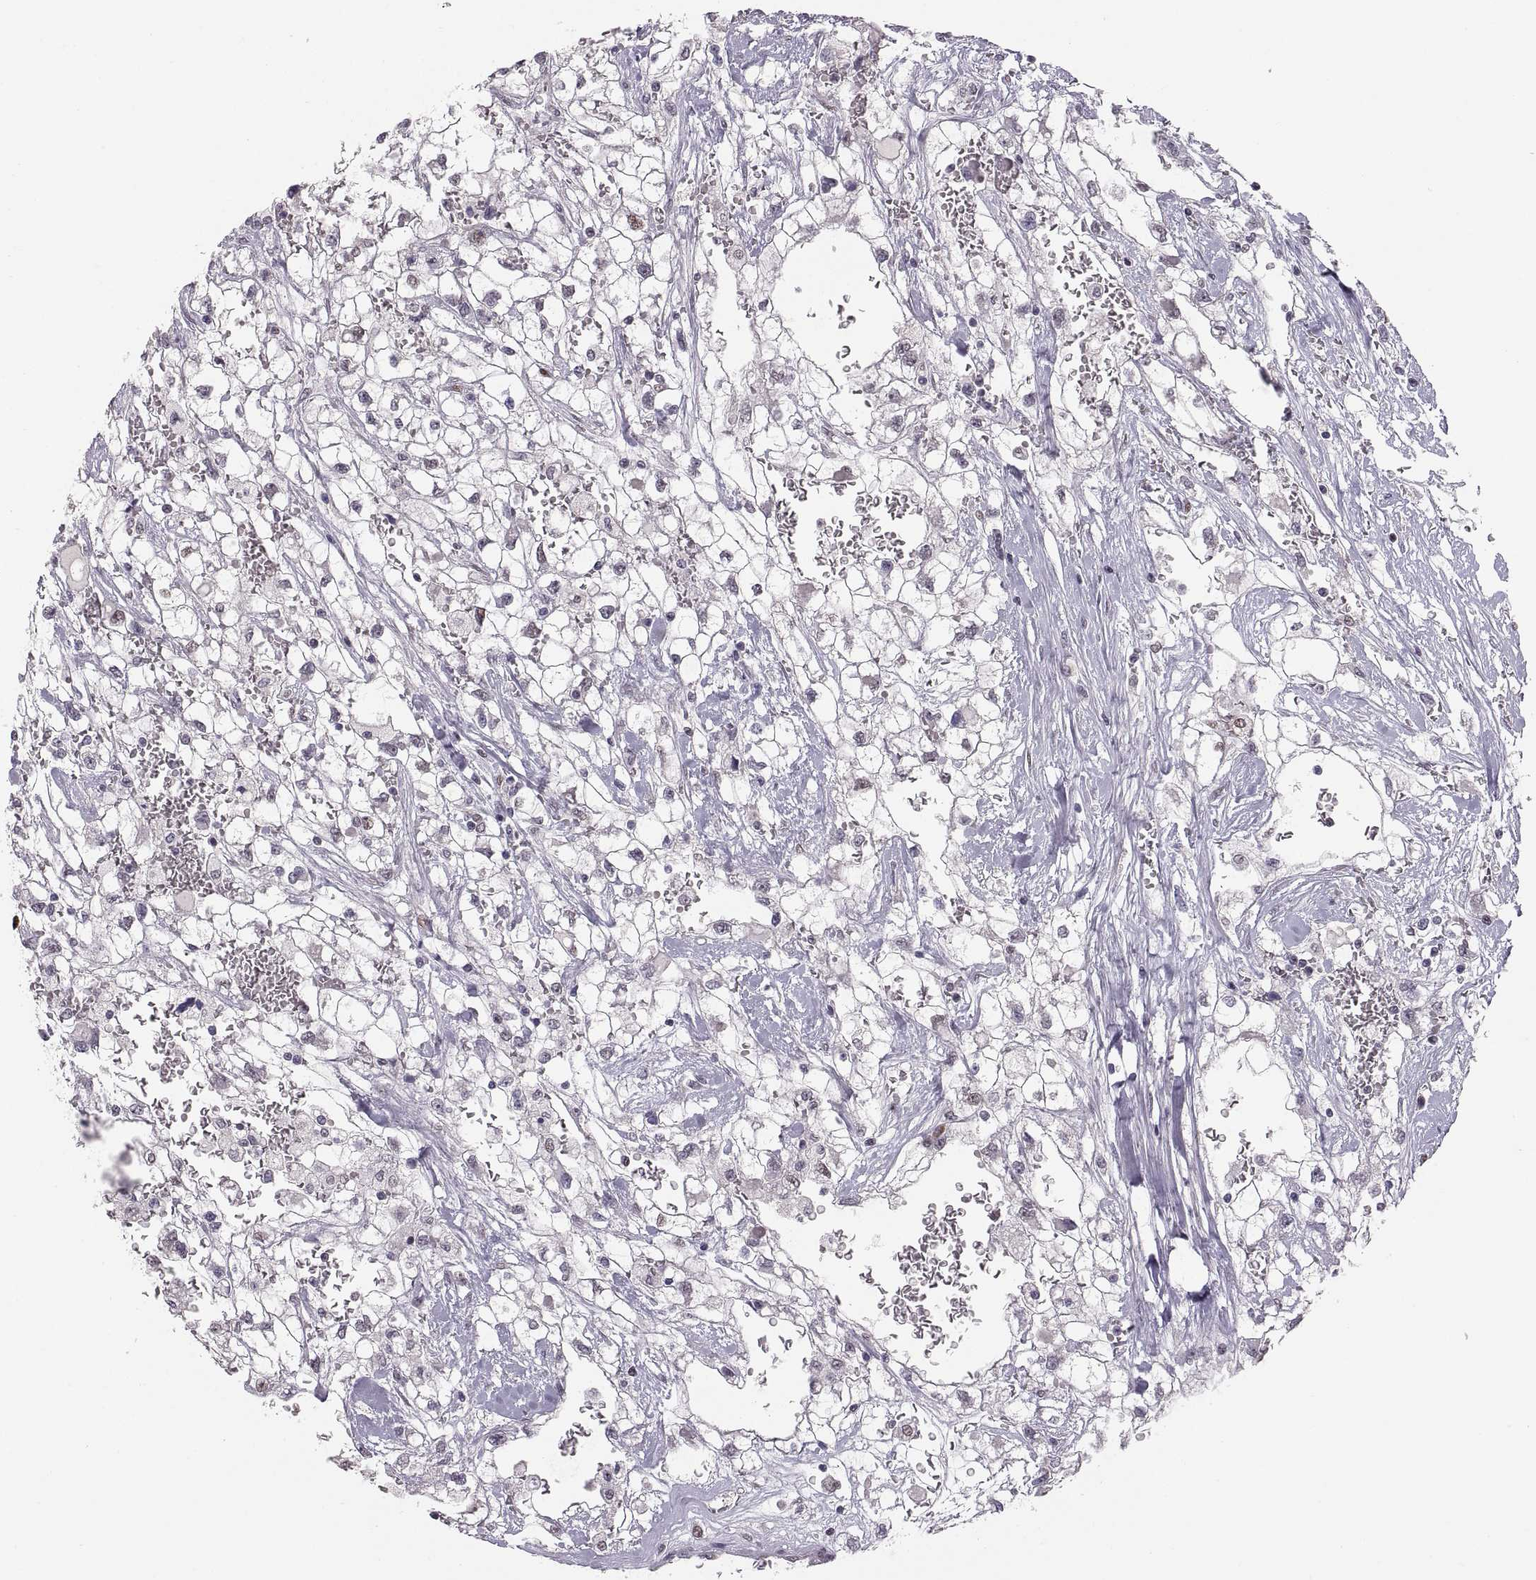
{"staining": {"intensity": "negative", "quantity": "none", "location": "none"}, "tissue": "renal cancer", "cell_type": "Tumor cells", "image_type": "cancer", "snomed": [{"axis": "morphology", "description": "Adenocarcinoma, NOS"}, {"axis": "topography", "description": "Kidney"}], "caption": "The histopathology image displays no significant staining in tumor cells of renal cancer (adenocarcinoma).", "gene": "SNAI1", "patient": {"sex": "male", "age": 59}}